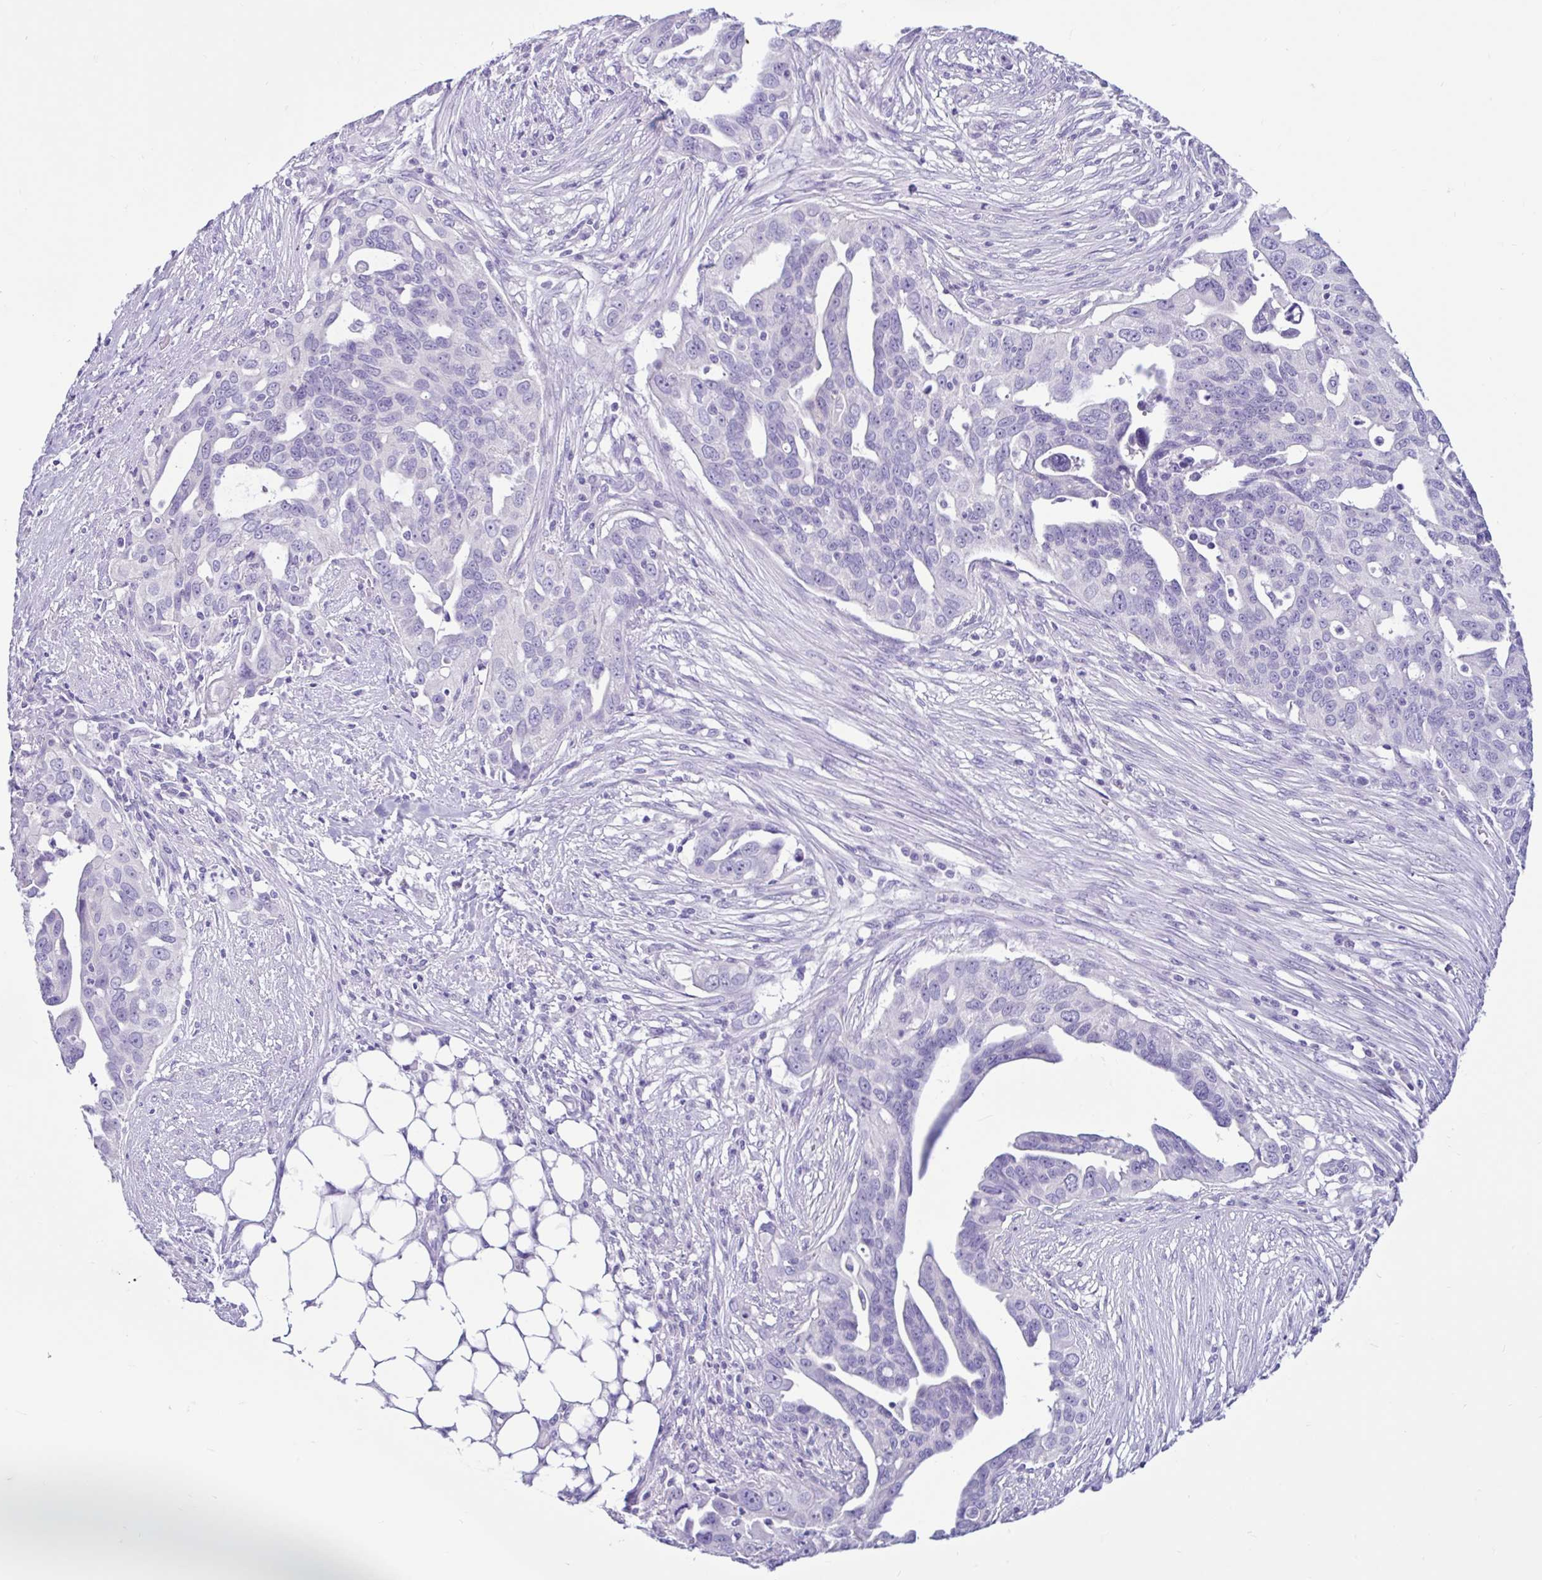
{"staining": {"intensity": "negative", "quantity": "none", "location": "none"}, "tissue": "ovarian cancer", "cell_type": "Tumor cells", "image_type": "cancer", "snomed": [{"axis": "morphology", "description": "Carcinoma, endometroid"}, {"axis": "morphology", "description": "Cystadenocarcinoma, serous, NOS"}, {"axis": "topography", "description": "Ovary"}], "caption": "This image is of ovarian cancer stained with immunohistochemistry (IHC) to label a protein in brown with the nuclei are counter-stained blue. There is no staining in tumor cells. (Stains: DAB immunohistochemistry (IHC) with hematoxylin counter stain, Microscopy: brightfield microscopy at high magnification).", "gene": "CYP19A1", "patient": {"sex": "female", "age": 45}}